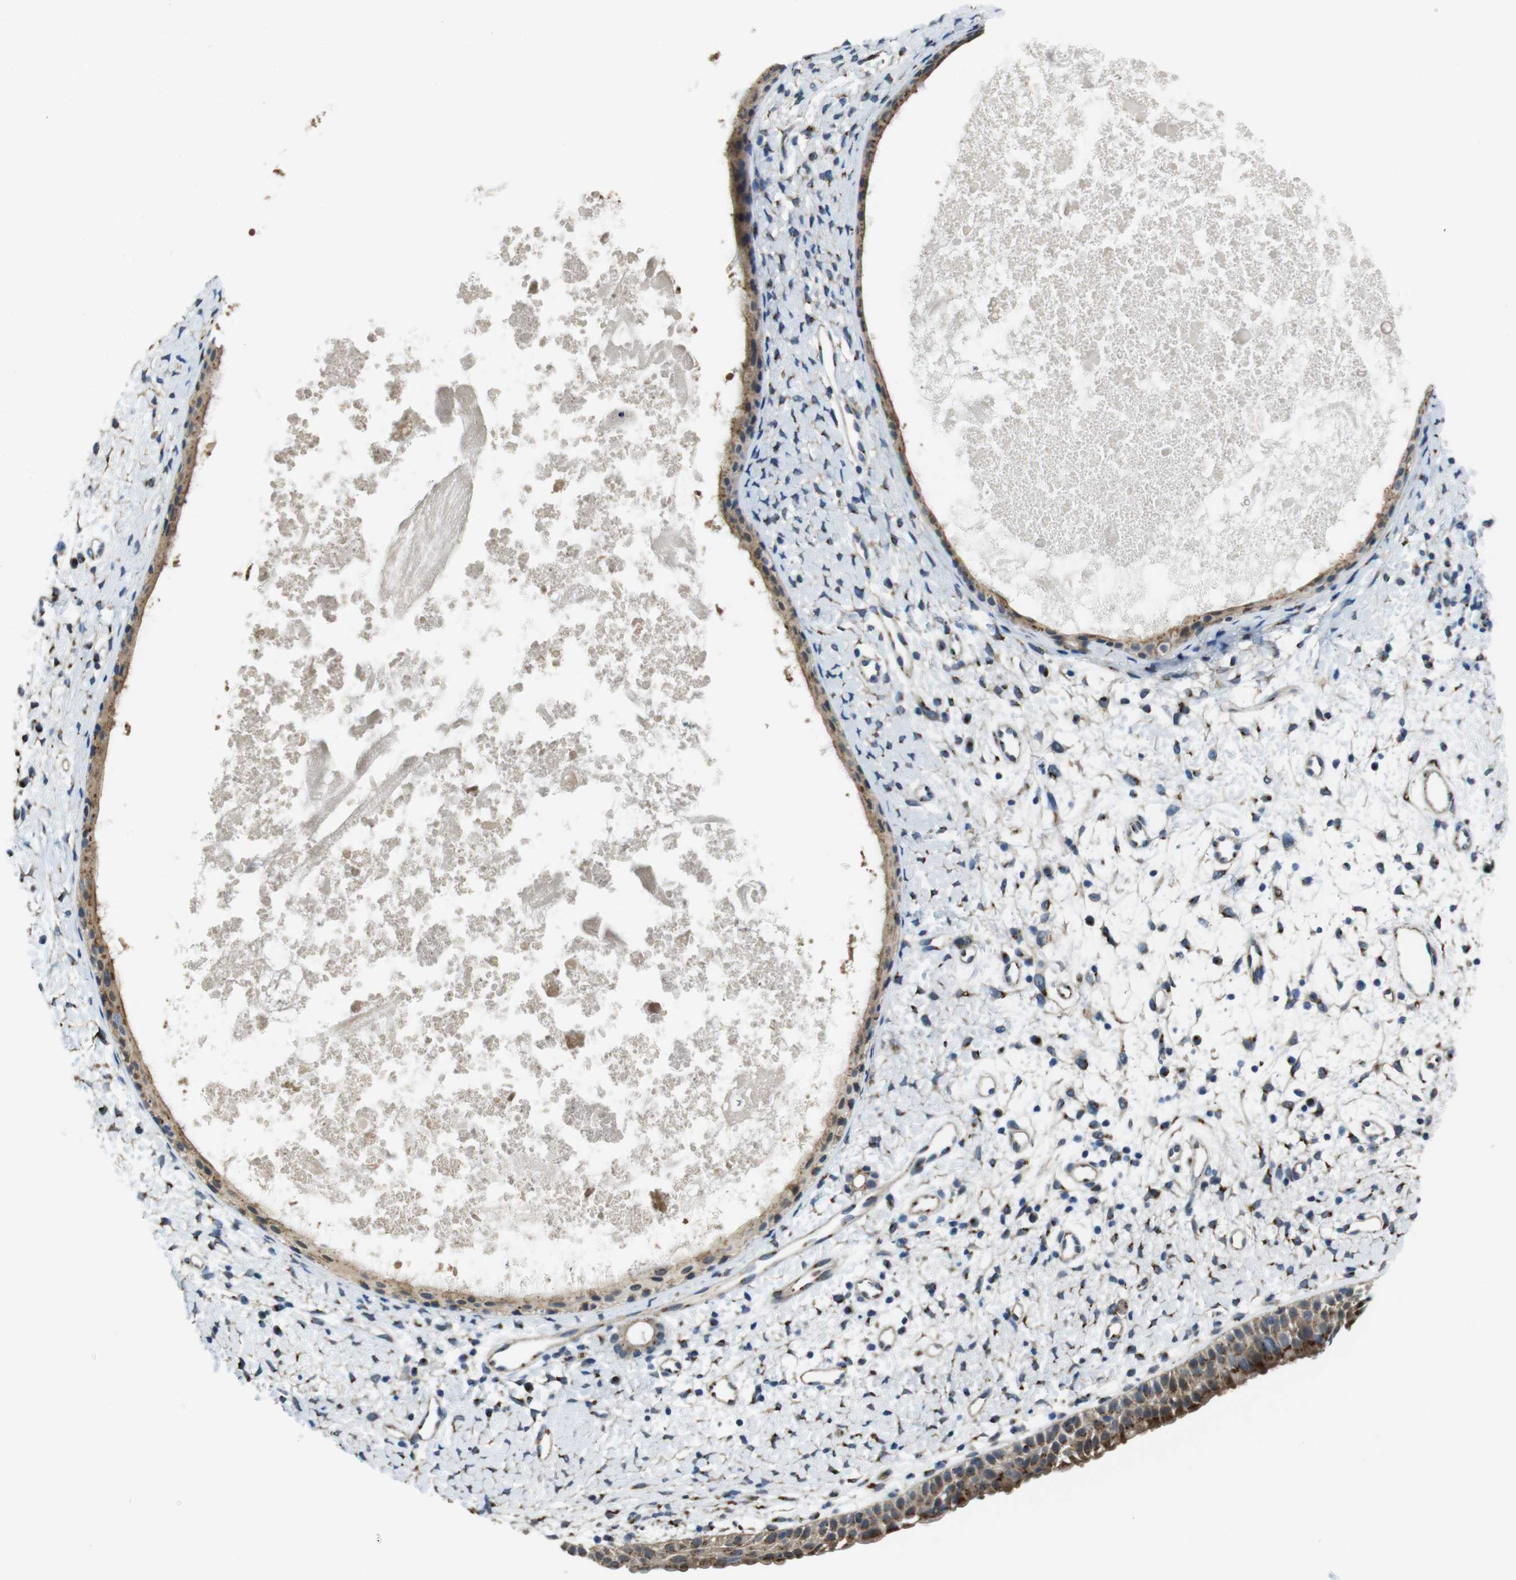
{"staining": {"intensity": "moderate", "quantity": ">75%", "location": "cytoplasmic/membranous"}, "tissue": "nasopharynx", "cell_type": "Respiratory epithelial cells", "image_type": "normal", "snomed": [{"axis": "morphology", "description": "Normal tissue, NOS"}, {"axis": "topography", "description": "Nasopharynx"}], "caption": "An image of human nasopharynx stained for a protein reveals moderate cytoplasmic/membranous brown staining in respiratory epithelial cells.", "gene": "RAB6A", "patient": {"sex": "male", "age": 22}}